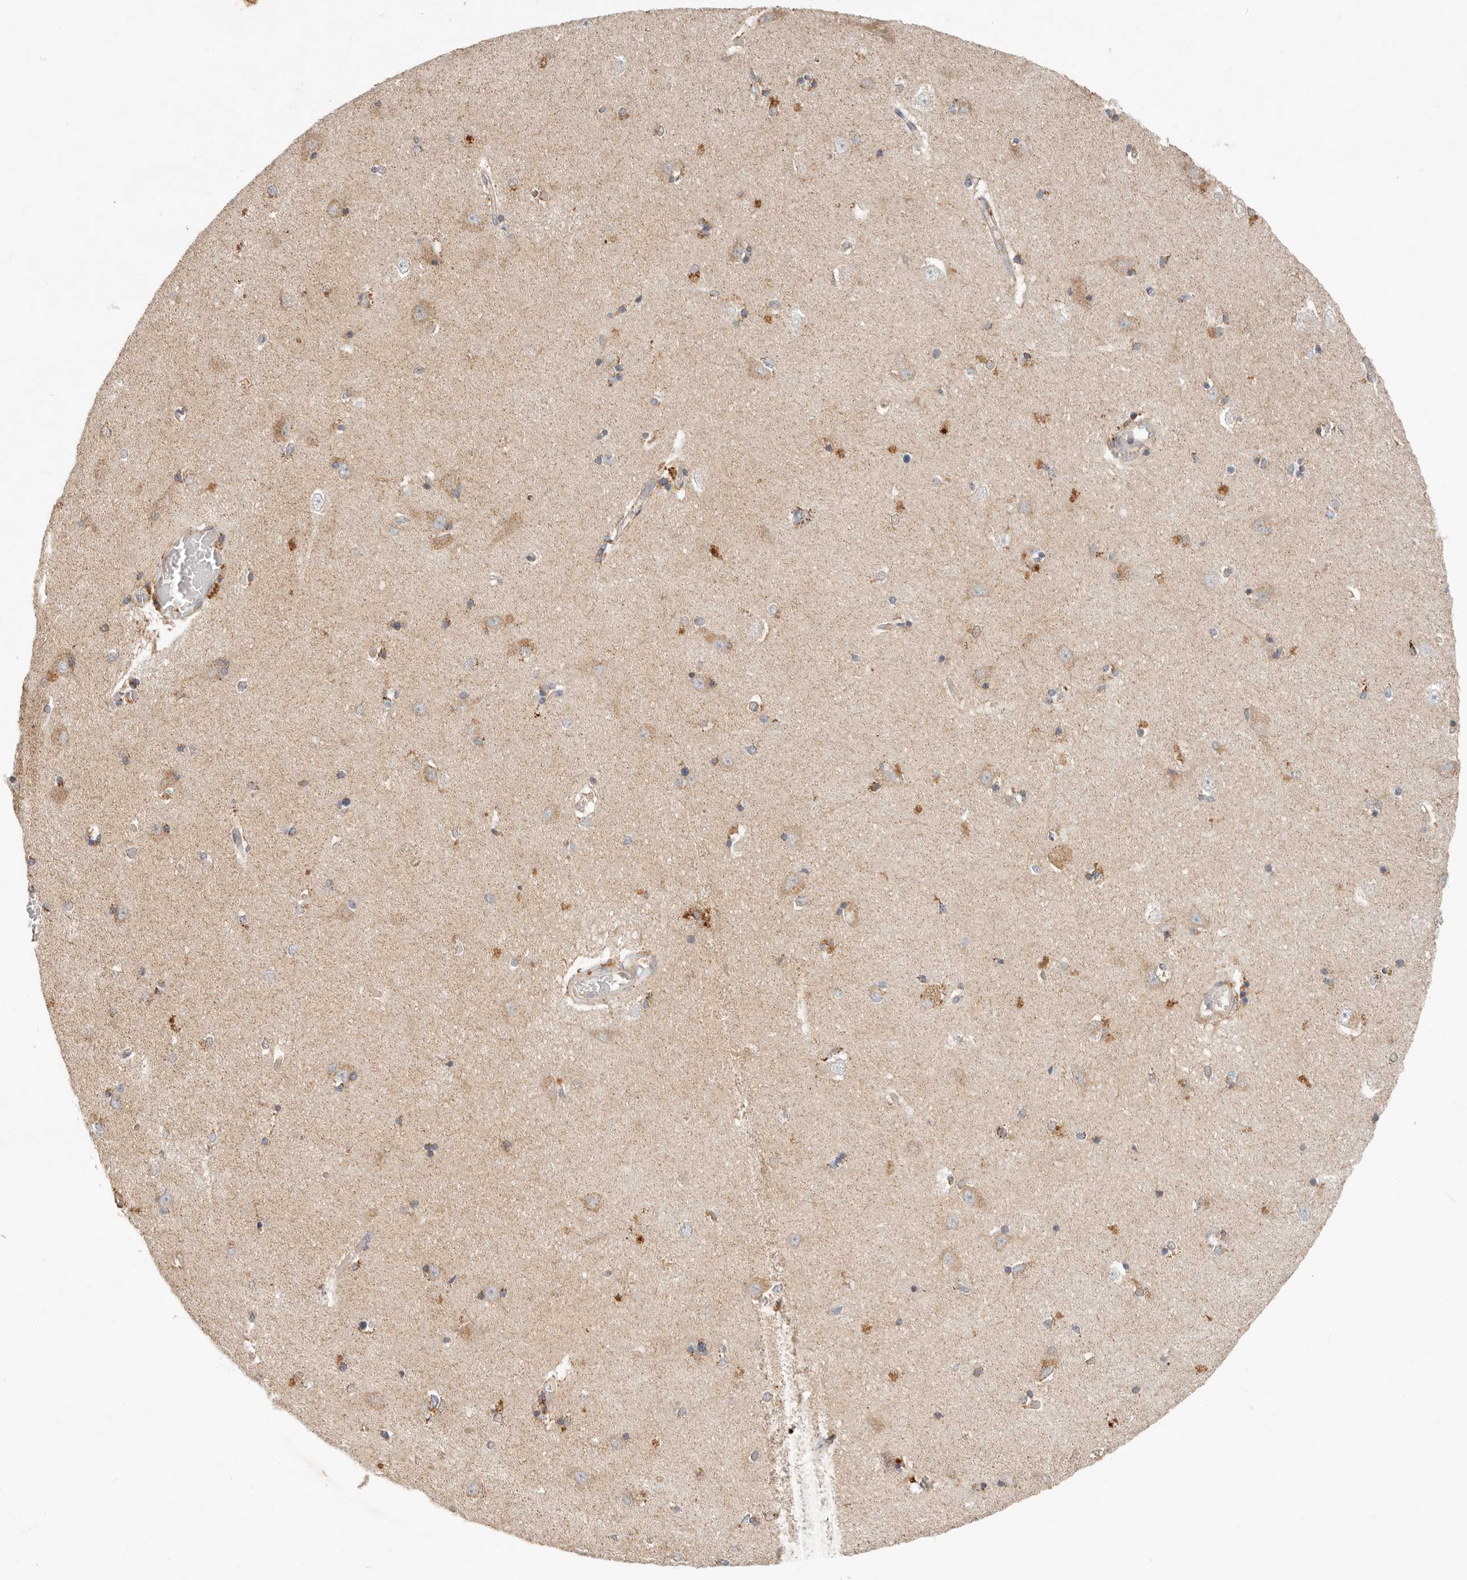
{"staining": {"intensity": "moderate", "quantity": "<25%", "location": "cytoplasmic/membranous"}, "tissue": "hippocampus", "cell_type": "Glial cells", "image_type": "normal", "snomed": [{"axis": "morphology", "description": "Normal tissue, NOS"}, {"axis": "topography", "description": "Hippocampus"}], "caption": "Immunohistochemistry of normal human hippocampus displays low levels of moderate cytoplasmic/membranous staining in about <25% of glial cells.", "gene": "ARHGEF10L", "patient": {"sex": "male", "age": 45}}